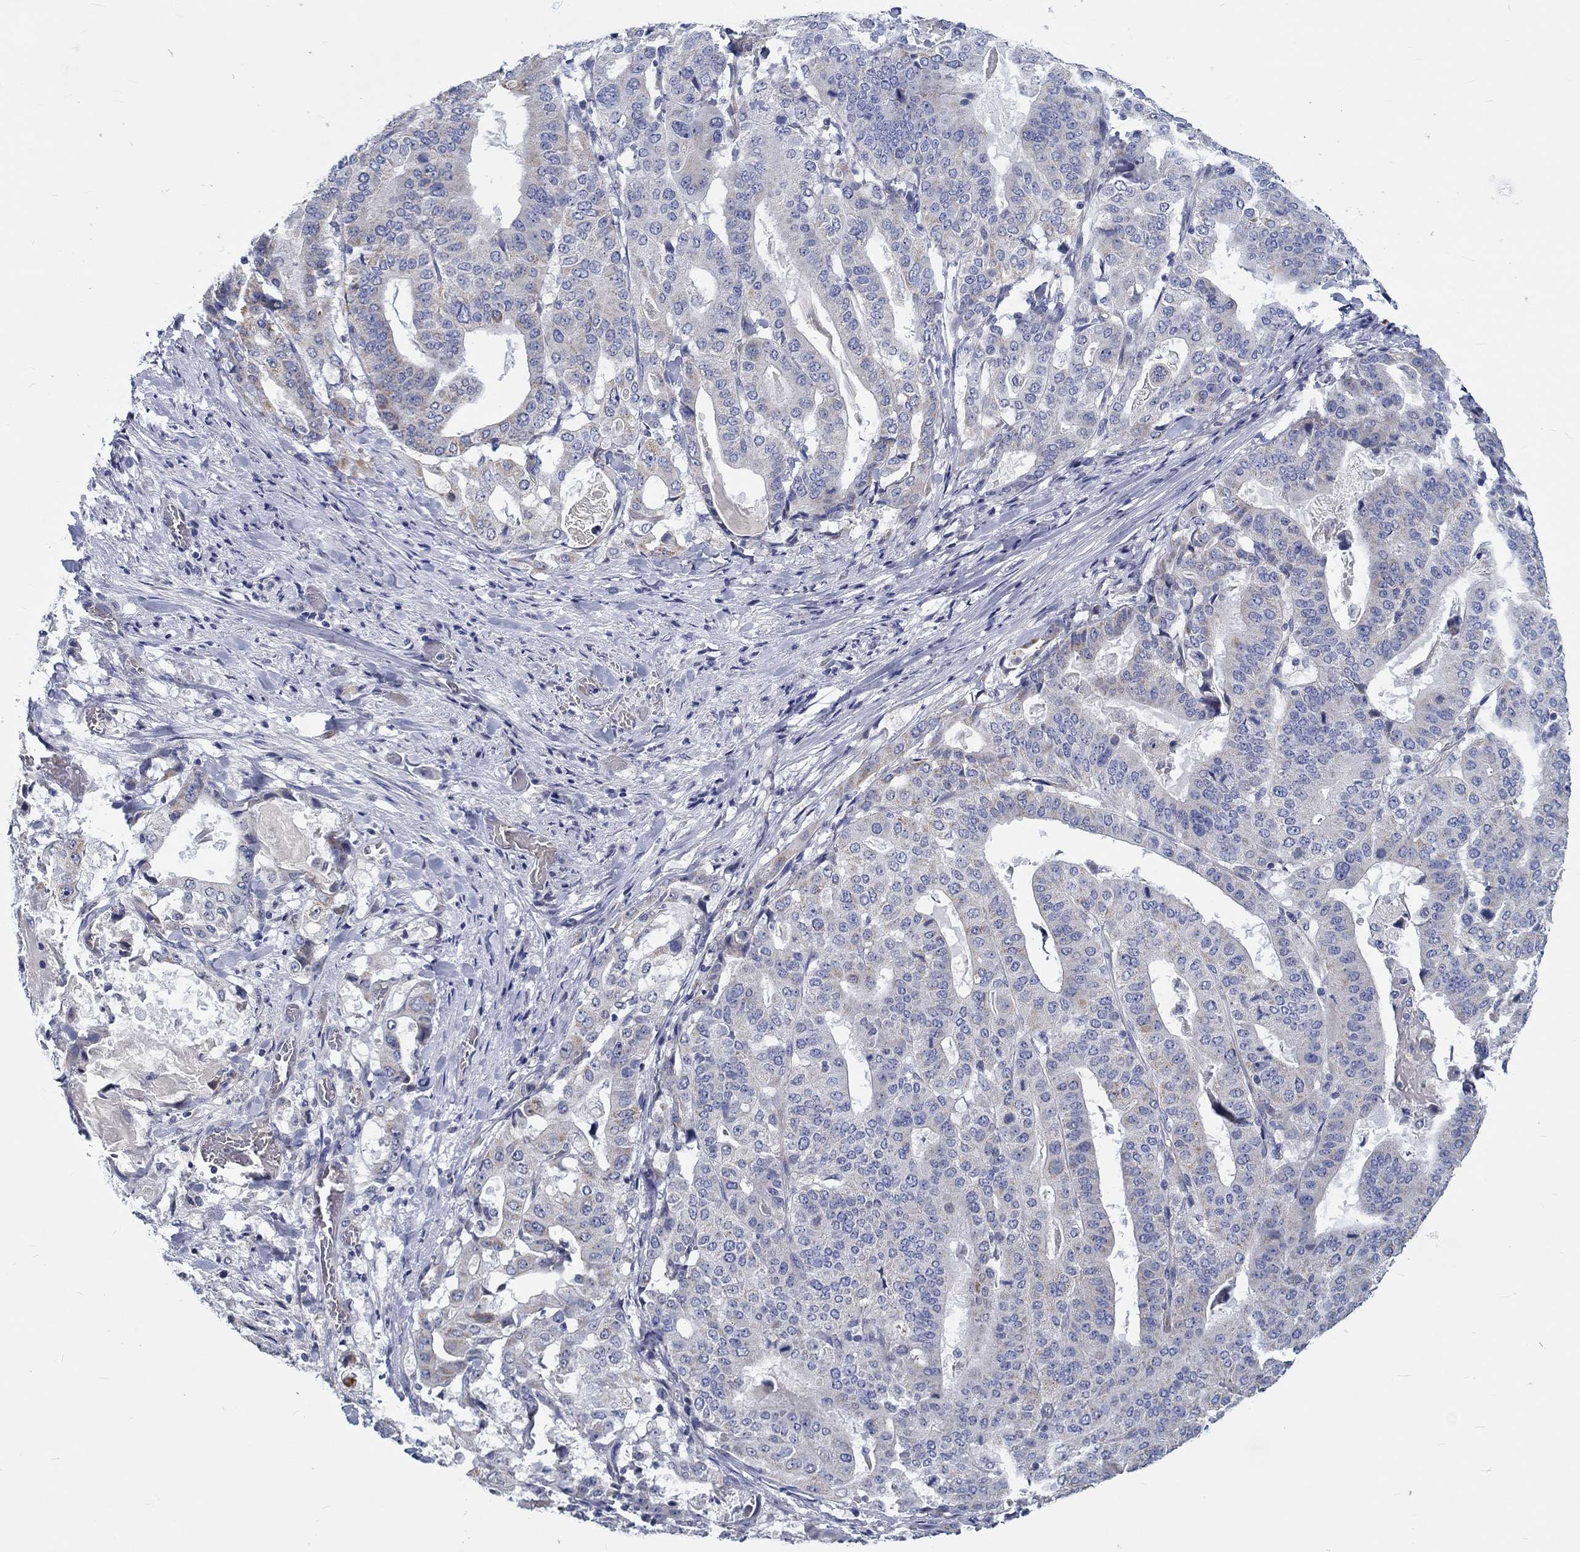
{"staining": {"intensity": "weak", "quantity": "<25%", "location": "cytoplasmic/membranous"}, "tissue": "stomach cancer", "cell_type": "Tumor cells", "image_type": "cancer", "snomed": [{"axis": "morphology", "description": "Adenocarcinoma, NOS"}, {"axis": "topography", "description": "Stomach"}], "caption": "Tumor cells show no significant expression in adenocarcinoma (stomach).", "gene": "MYBPC1", "patient": {"sex": "male", "age": 48}}